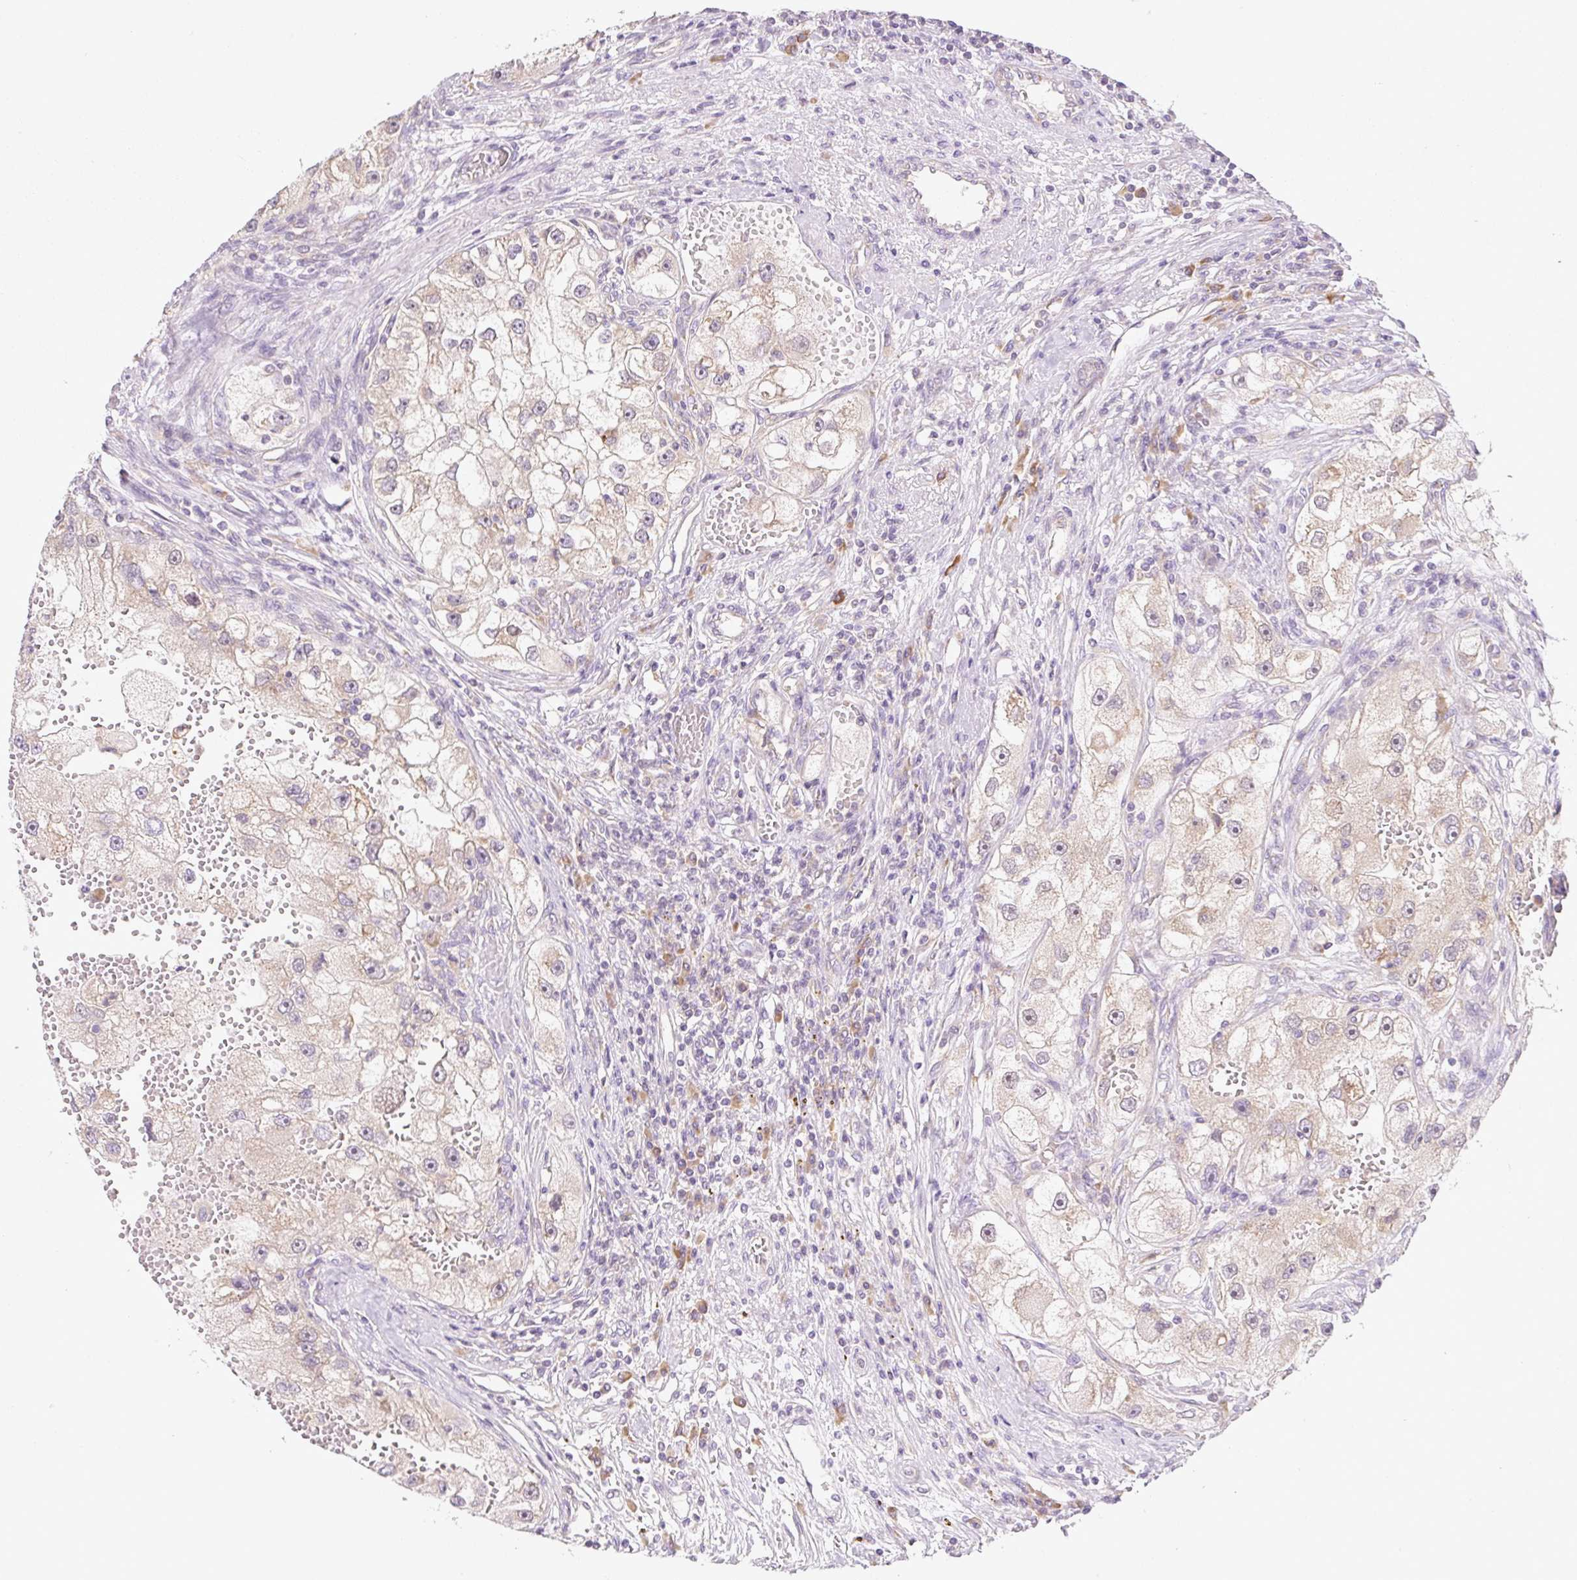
{"staining": {"intensity": "weak", "quantity": "<25%", "location": "cytoplasmic/membranous"}, "tissue": "renal cancer", "cell_type": "Tumor cells", "image_type": "cancer", "snomed": [{"axis": "morphology", "description": "Adenocarcinoma, NOS"}, {"axis": "topography", "description": "Kidney"}], "caption": "Adenocarcinoma (renal) stained for a protein using IHC shows no staining tumor cells.", "gene": "RPL18A", "patient": {"sex": "male", "age": 63}}